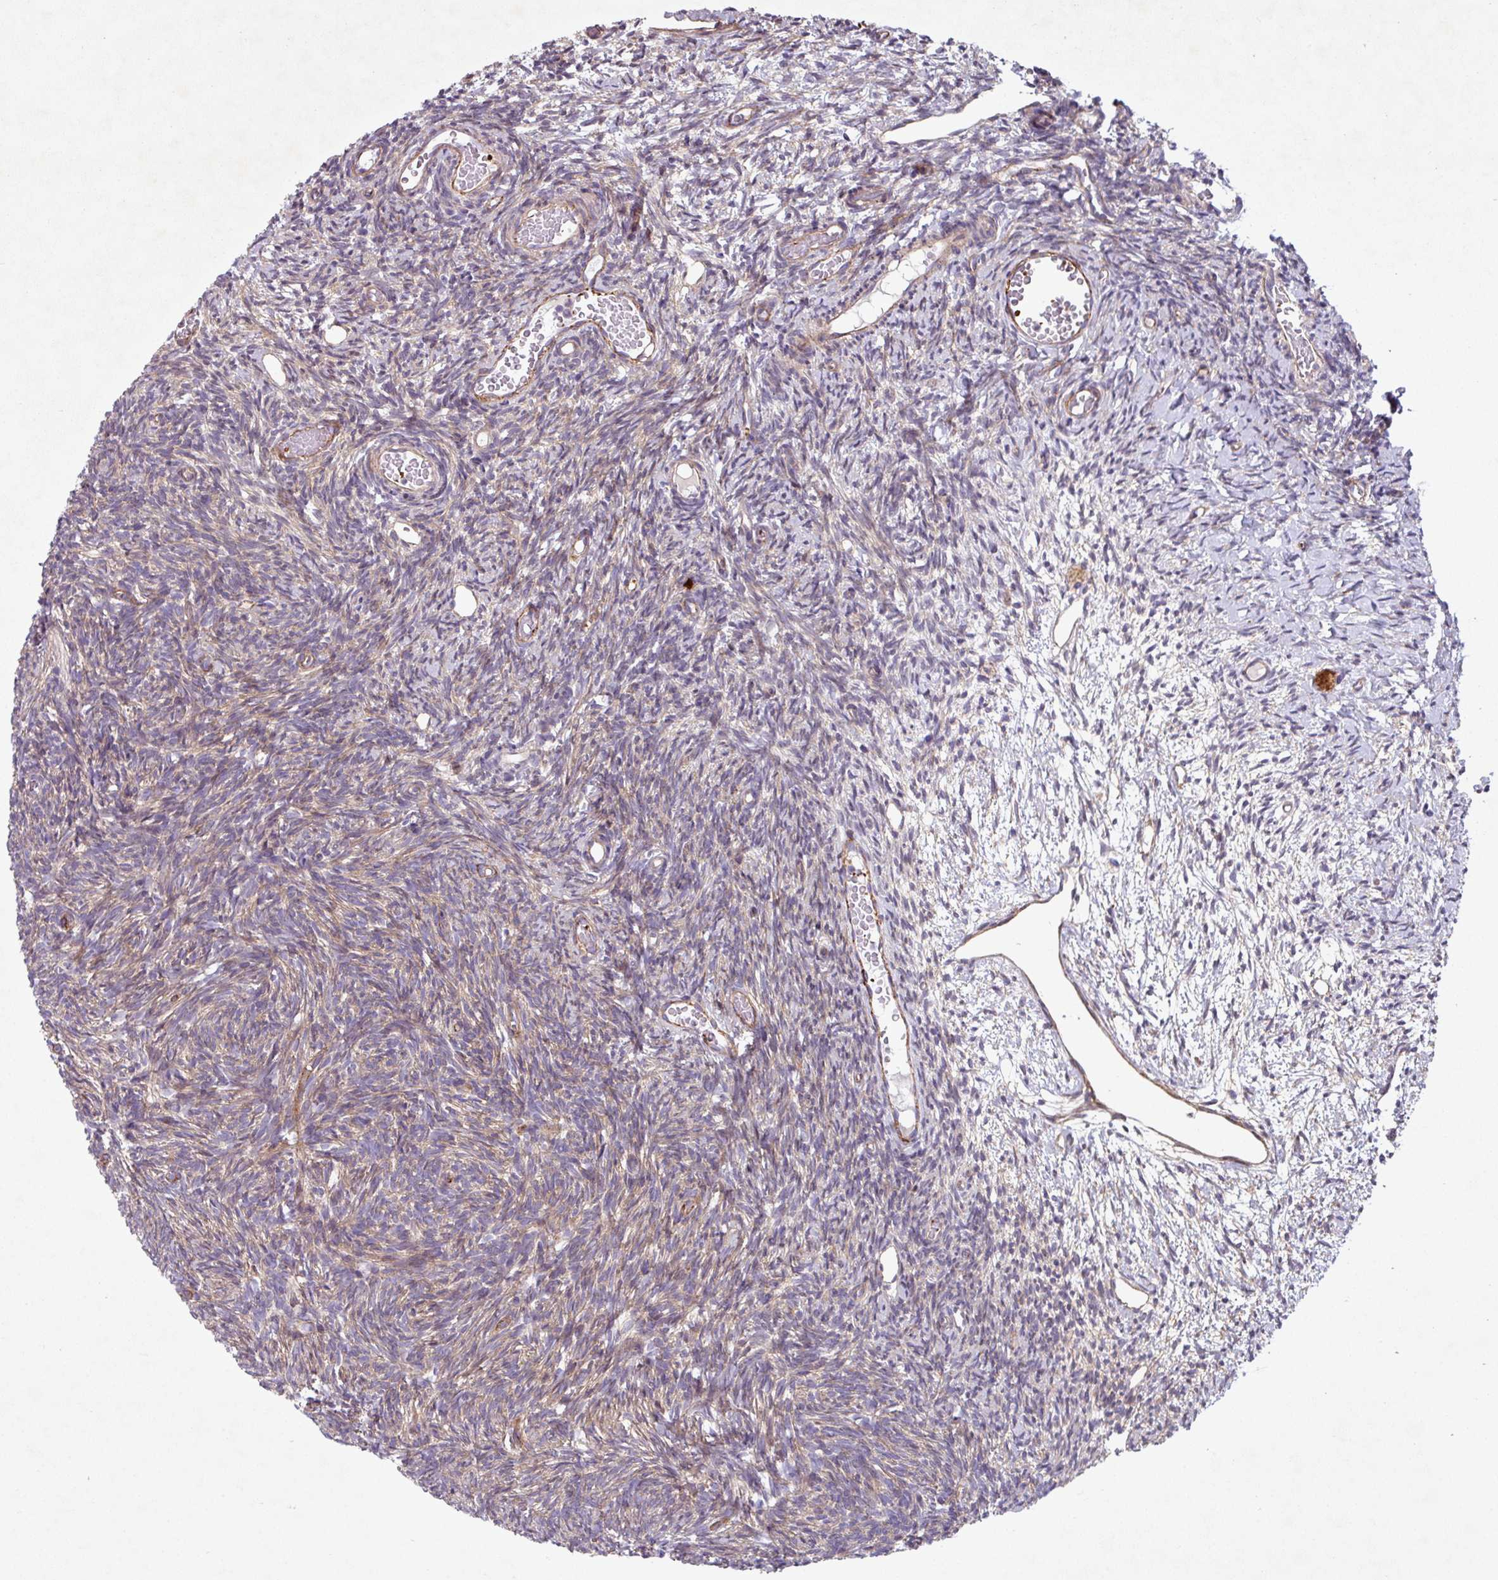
{"staining": {"intensity": "negative", "quantity": "none", "location": "none"}, "tissue": "ovary", "cell_type": "Follicle cells", "image_type": "normal", "snomed": [{"axis": "morphology", "description": "Normal tissue, NOS"}, {"axis": "topography", "description": "Ovary"}], "caption": "Follicle cells show no significant protein staining in unremarkable ovary. (Brightfield microscopy of DAB IHC at high magnification).", "gene": "ATP2C2", "patient": {"sex": "female", "age": 39}}